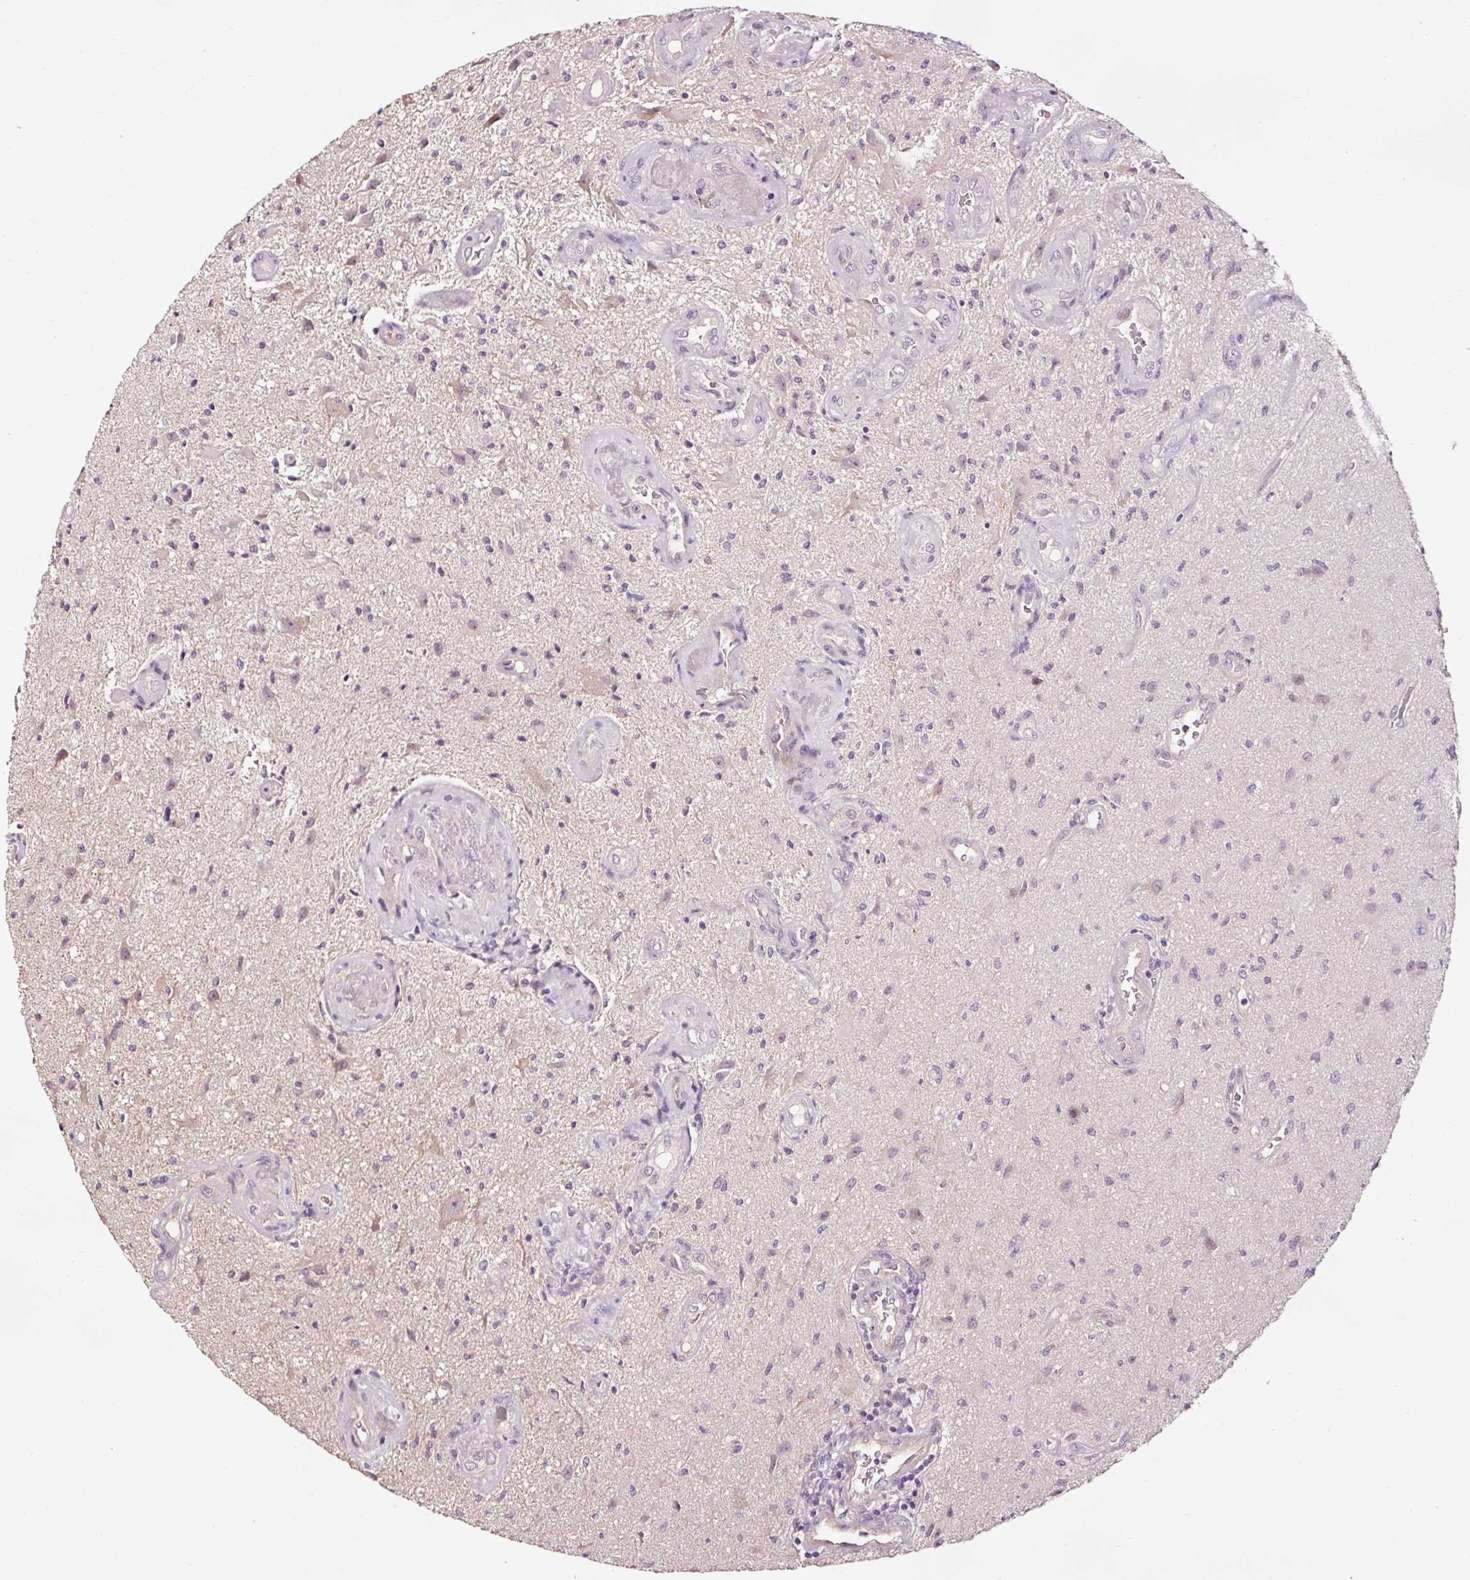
{"staining": {"intensity": "negative", "quantity": "none", "location": "none"}, "tissue": "glioma", "cell_type": "Tumor cells", "image_type": "cancer", "snomed": [{"axis": "morphology", "description": "Glioma, malignant, High grade"}, {"axis": "topography", "description": "Brain"}], "caption": "Immunohistochemistry (IHC) of glioma demonstrates no positivity in tumor cells.", "gene": "UTP14A", "patient": {"sex": "male", "age": 67}}